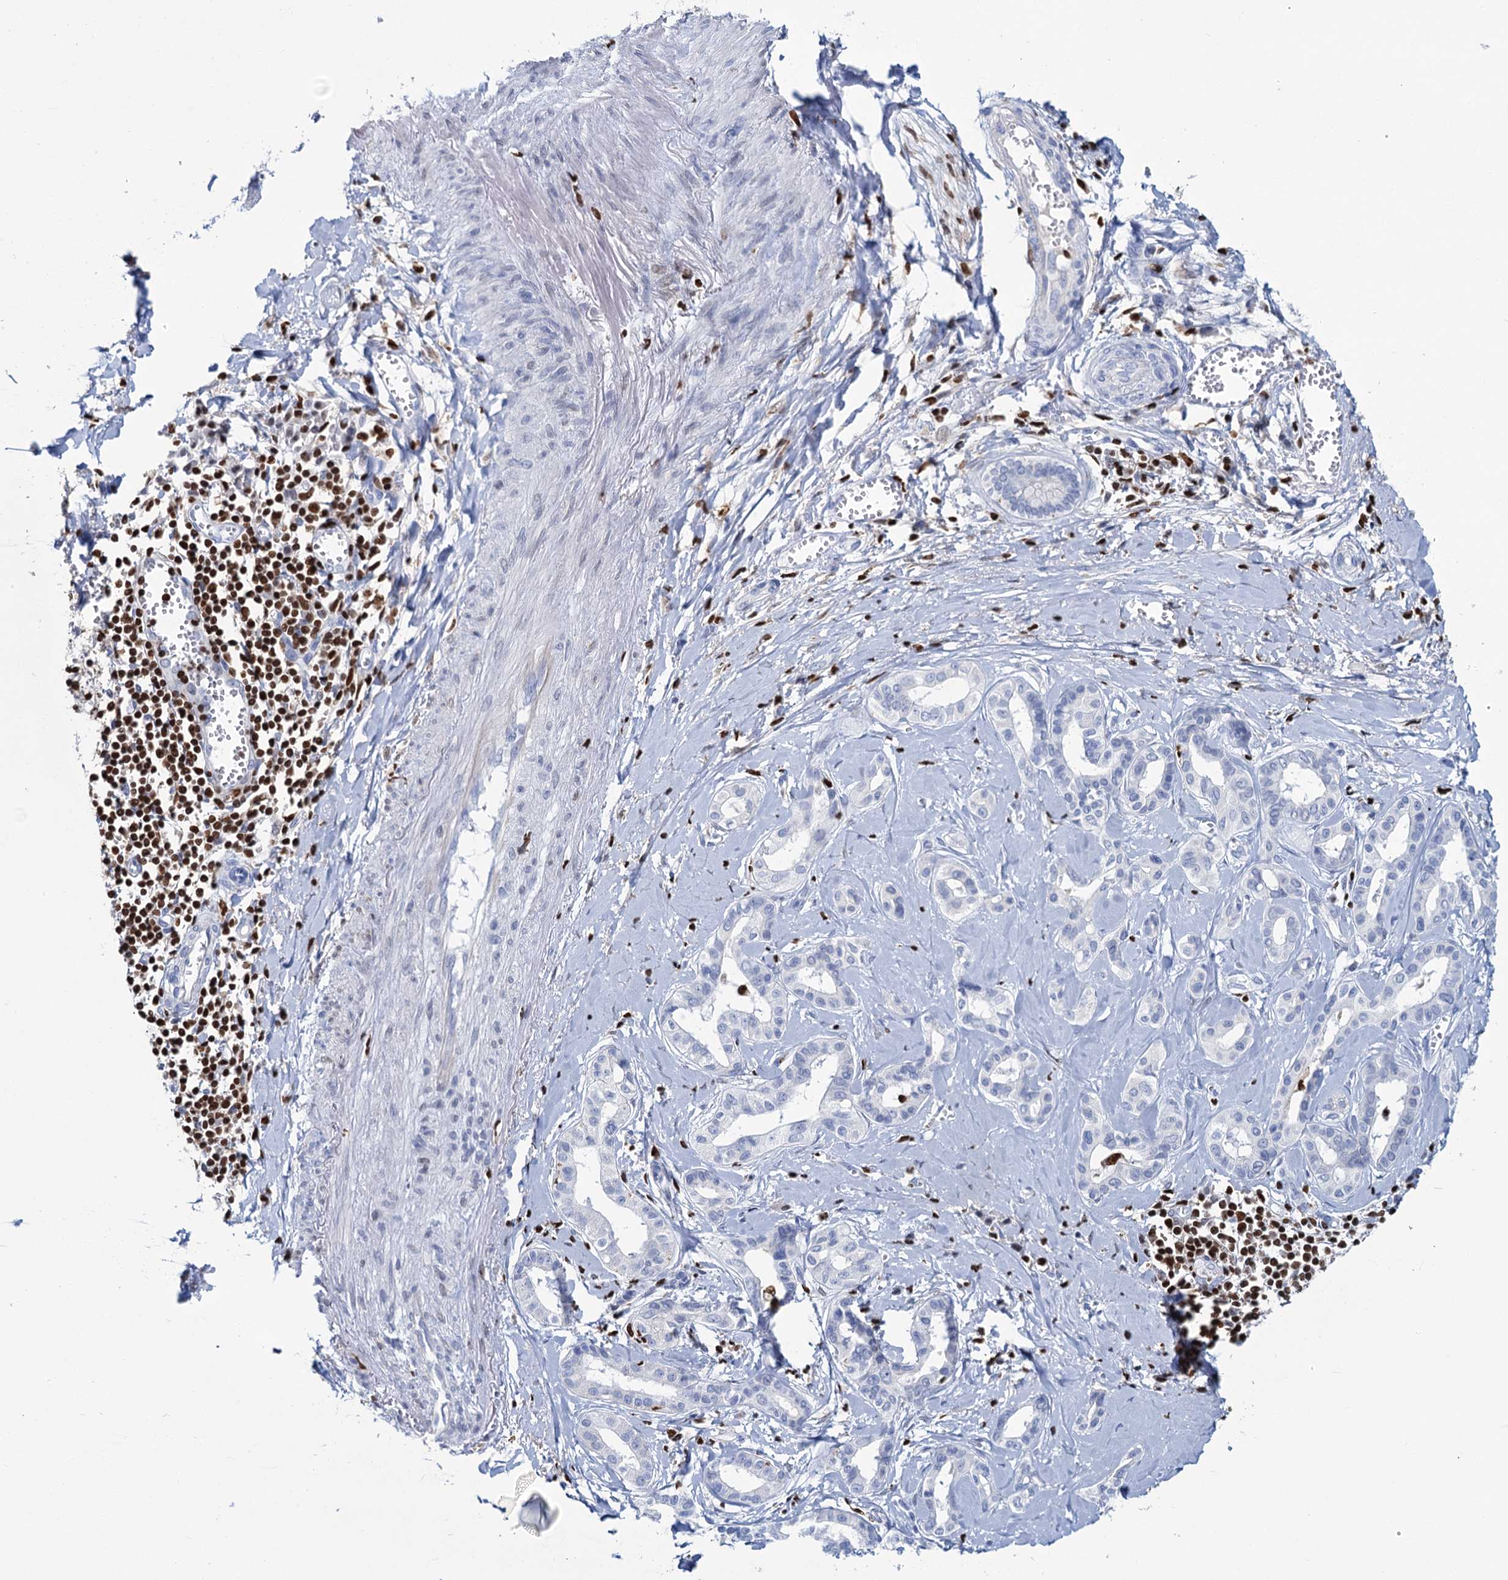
{"staining": {"intensity": "negative", "quantity": "none", "location": "none"}, "tissue": "liver cancer", "cell_type": "Tumor cells", "image_type": "cancer", "snomed": [{"axis": "morphology", "description": "Cholangiocarcinoma"}, {"axis": "topography", "description": "Liver"}], "caption": "Human liver cancer stained for a protein using IHC displays no staining in tumor cells.", "gene": "CELF2", "patient": {"sex": "female", "age": 77}}